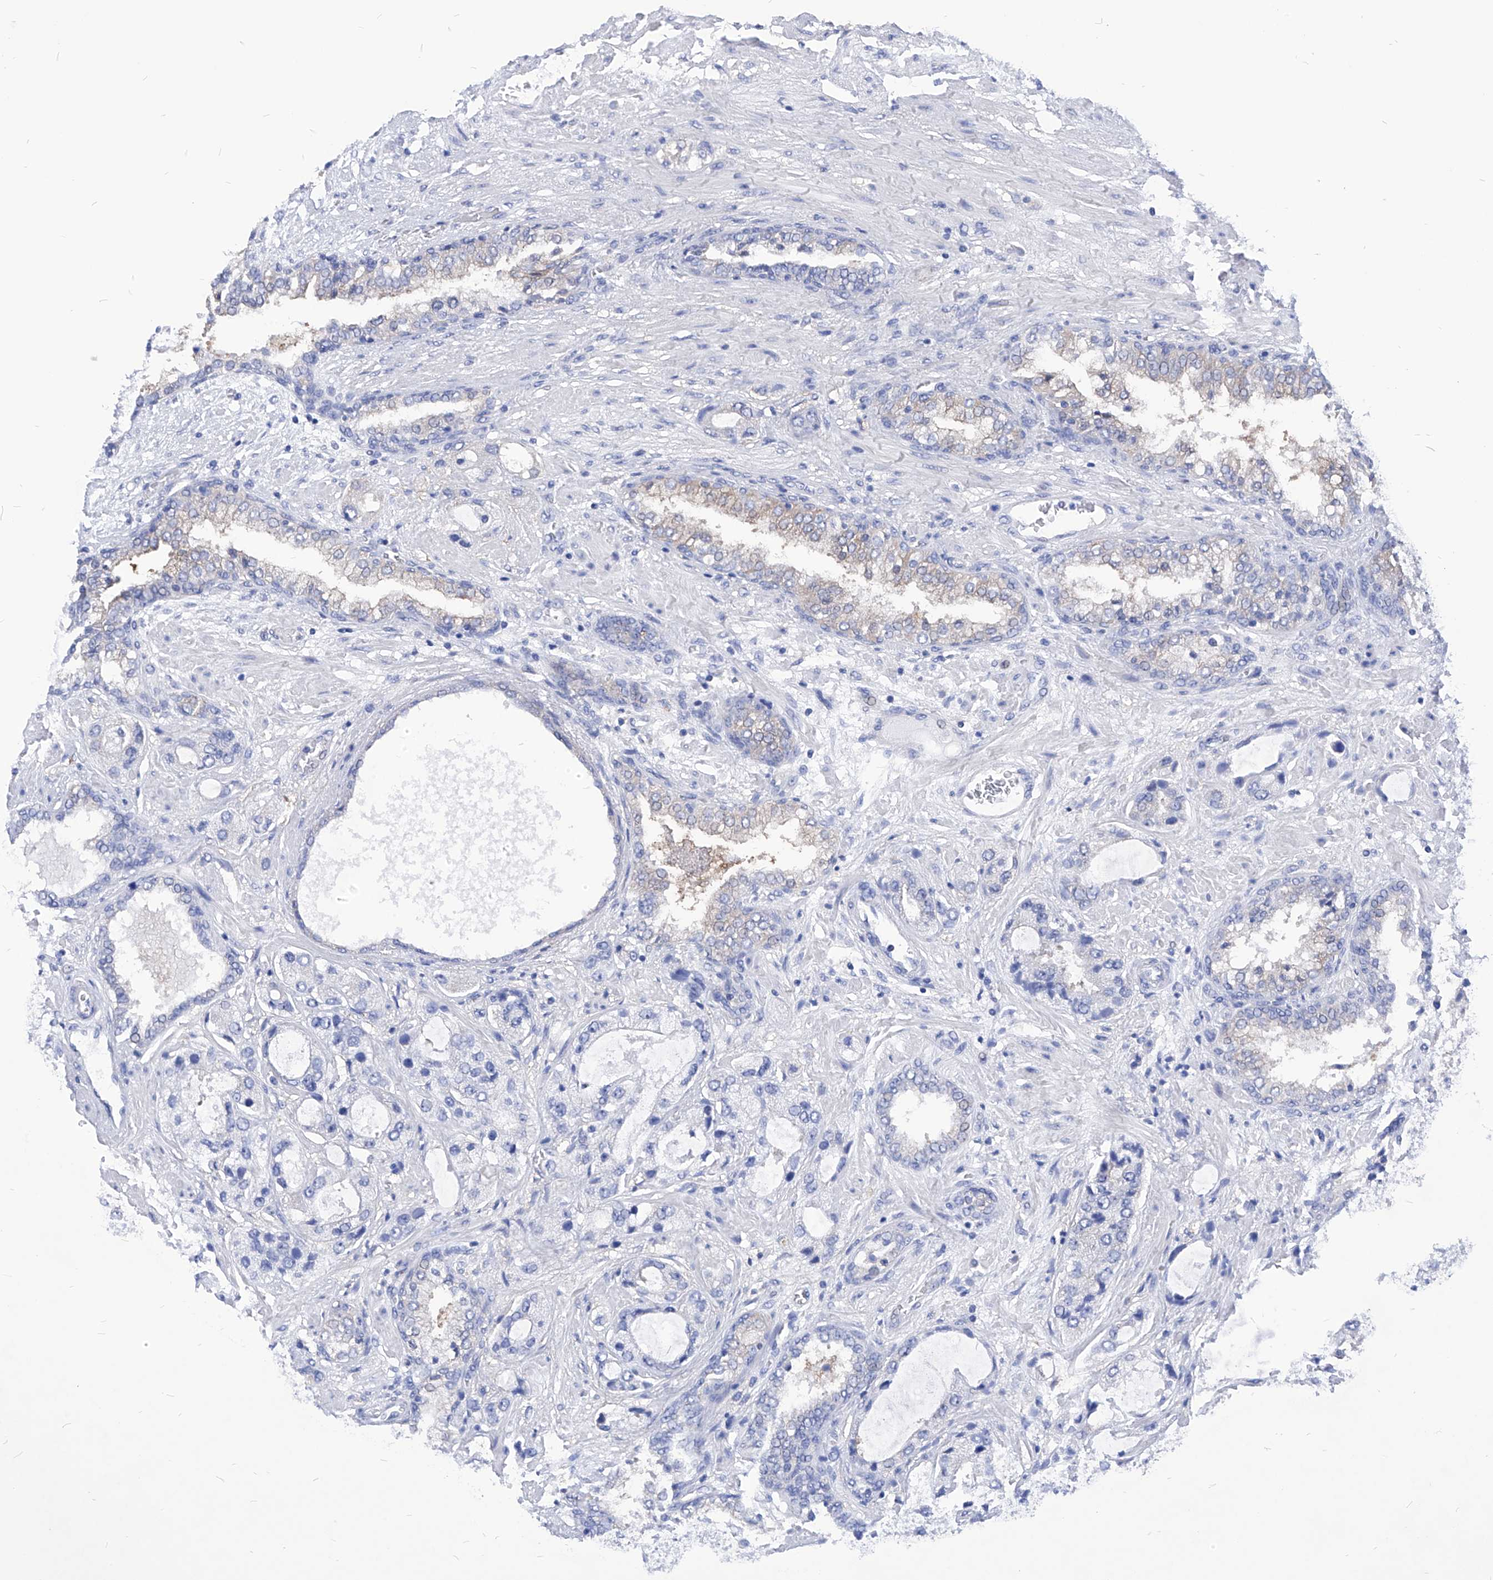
{"staining": {"intensity": "negative", "quantity": "none", "location": "none"}, "tissue": "prostate cancer", "cell_type": "Tumor cells", "image_type": "cancer", "snomed": [{"axis": "morphology", "description": "Normal tissue, NOS"}, {"axis": "morphology", "description": "Adenocarcinoma, High grade"}, {"axis": "topography", "description": "Prostate"}, {"axis": "topography", "description": "Peripheral nerve tissue"}], "caption": "This is a histopathology image of immunohistochemistry (IHC) staining of prostate adenocarcinoma (high-grade), which shows no expression in tumor cells. The staining is performed using DAB (3,3'-diaminobenzidine) brown chromogen with nuclei counter-stained in using hematoxylin.", "gene": "XPNPEP1", "patient": {"sex": "male", "age": 59}}